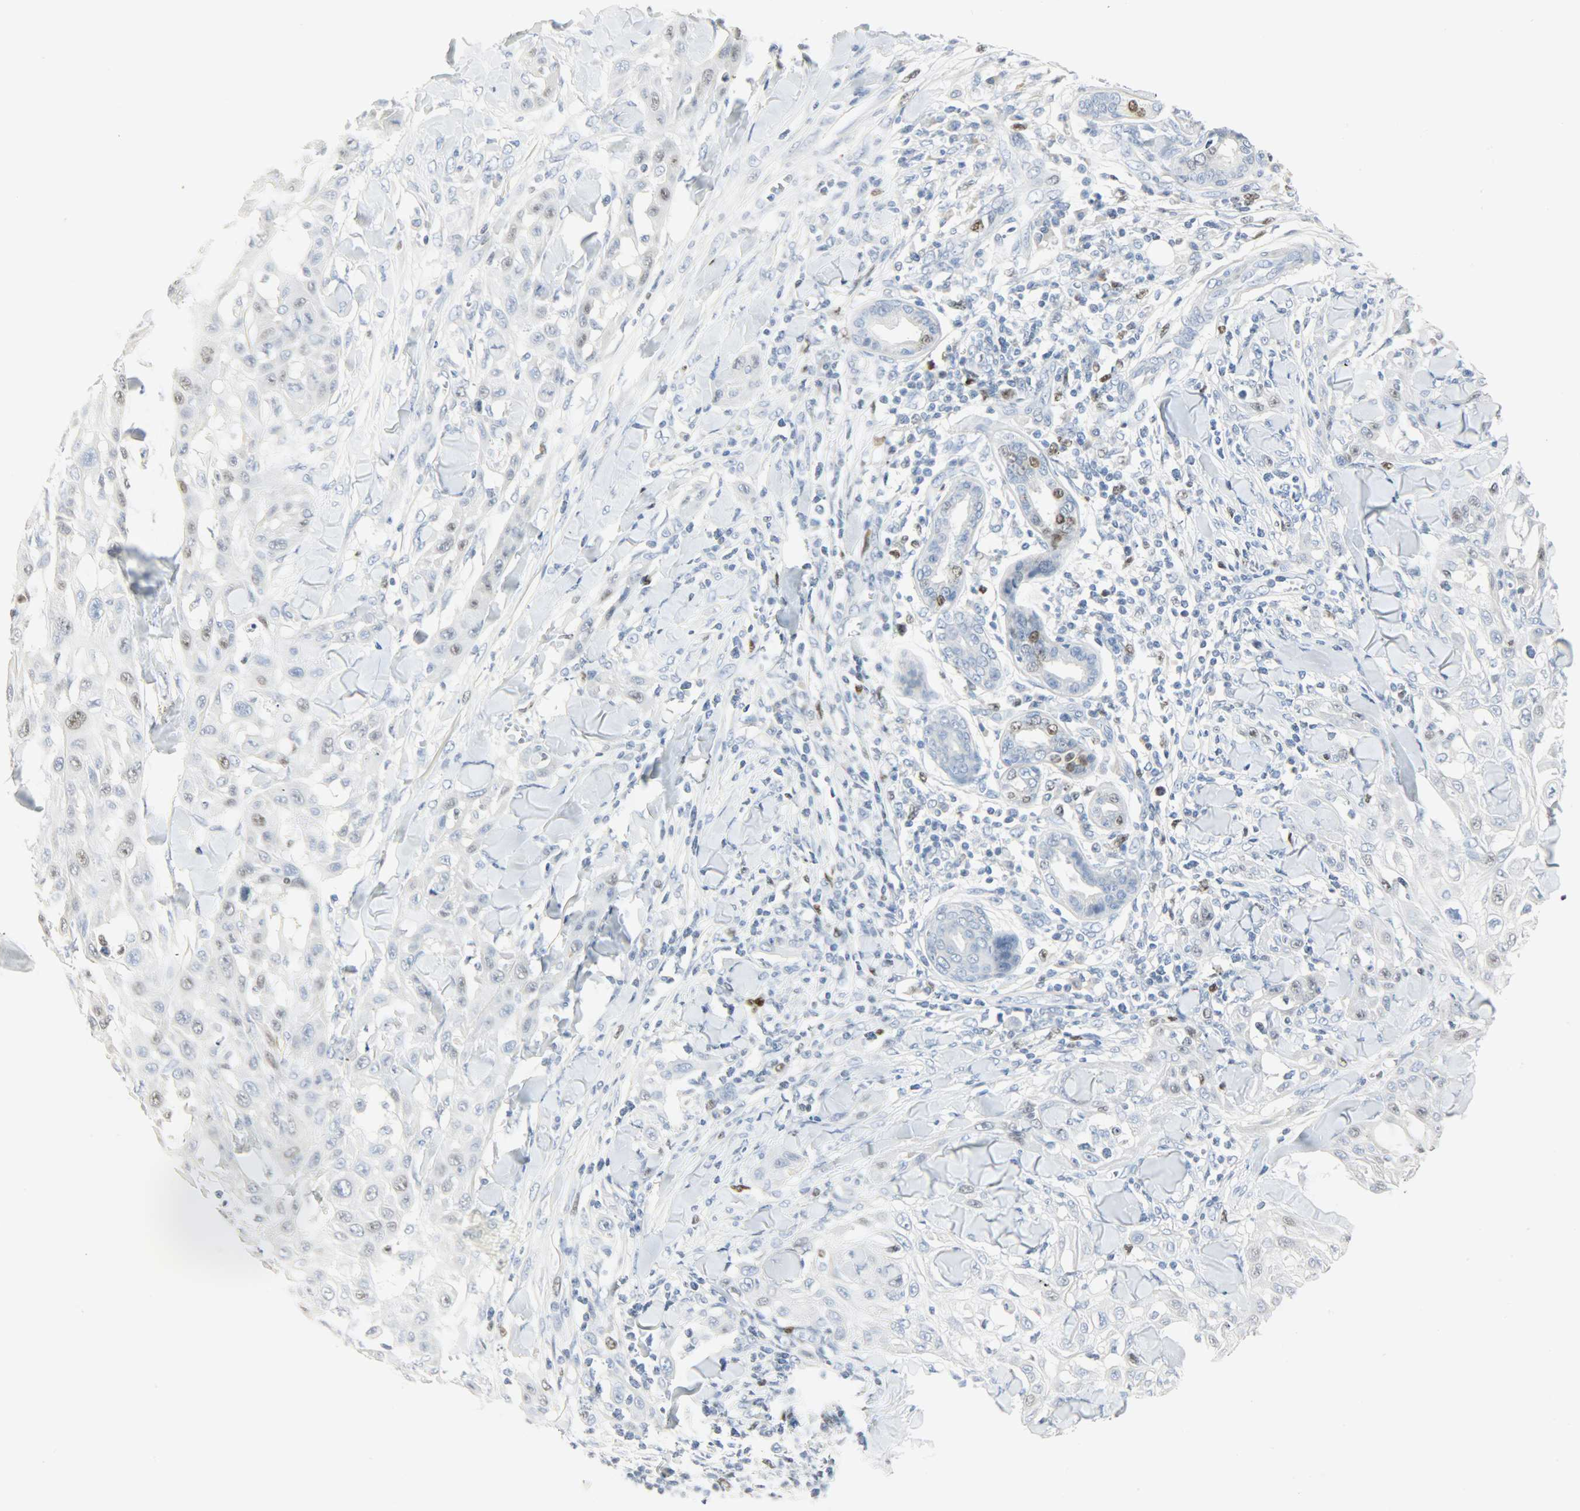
{"staining": {"intensity": "negative", "quantity": "none", "location": "none"}, "tissue": "skin cancer", "cell_type": "Tumor cells", "image_type": "cancer", "snomed": [{"axis": "morphology", "description": "Squamous cell carcinoma, NOS"}, {"axis": "topography", "description": "Skin"}], "caption": "The histopathology image exhibits no staining of tumor cells in skin squamous cell carcinoma.", "gene": "HELLS", "patient": {"sex": "male", "age": 24}}